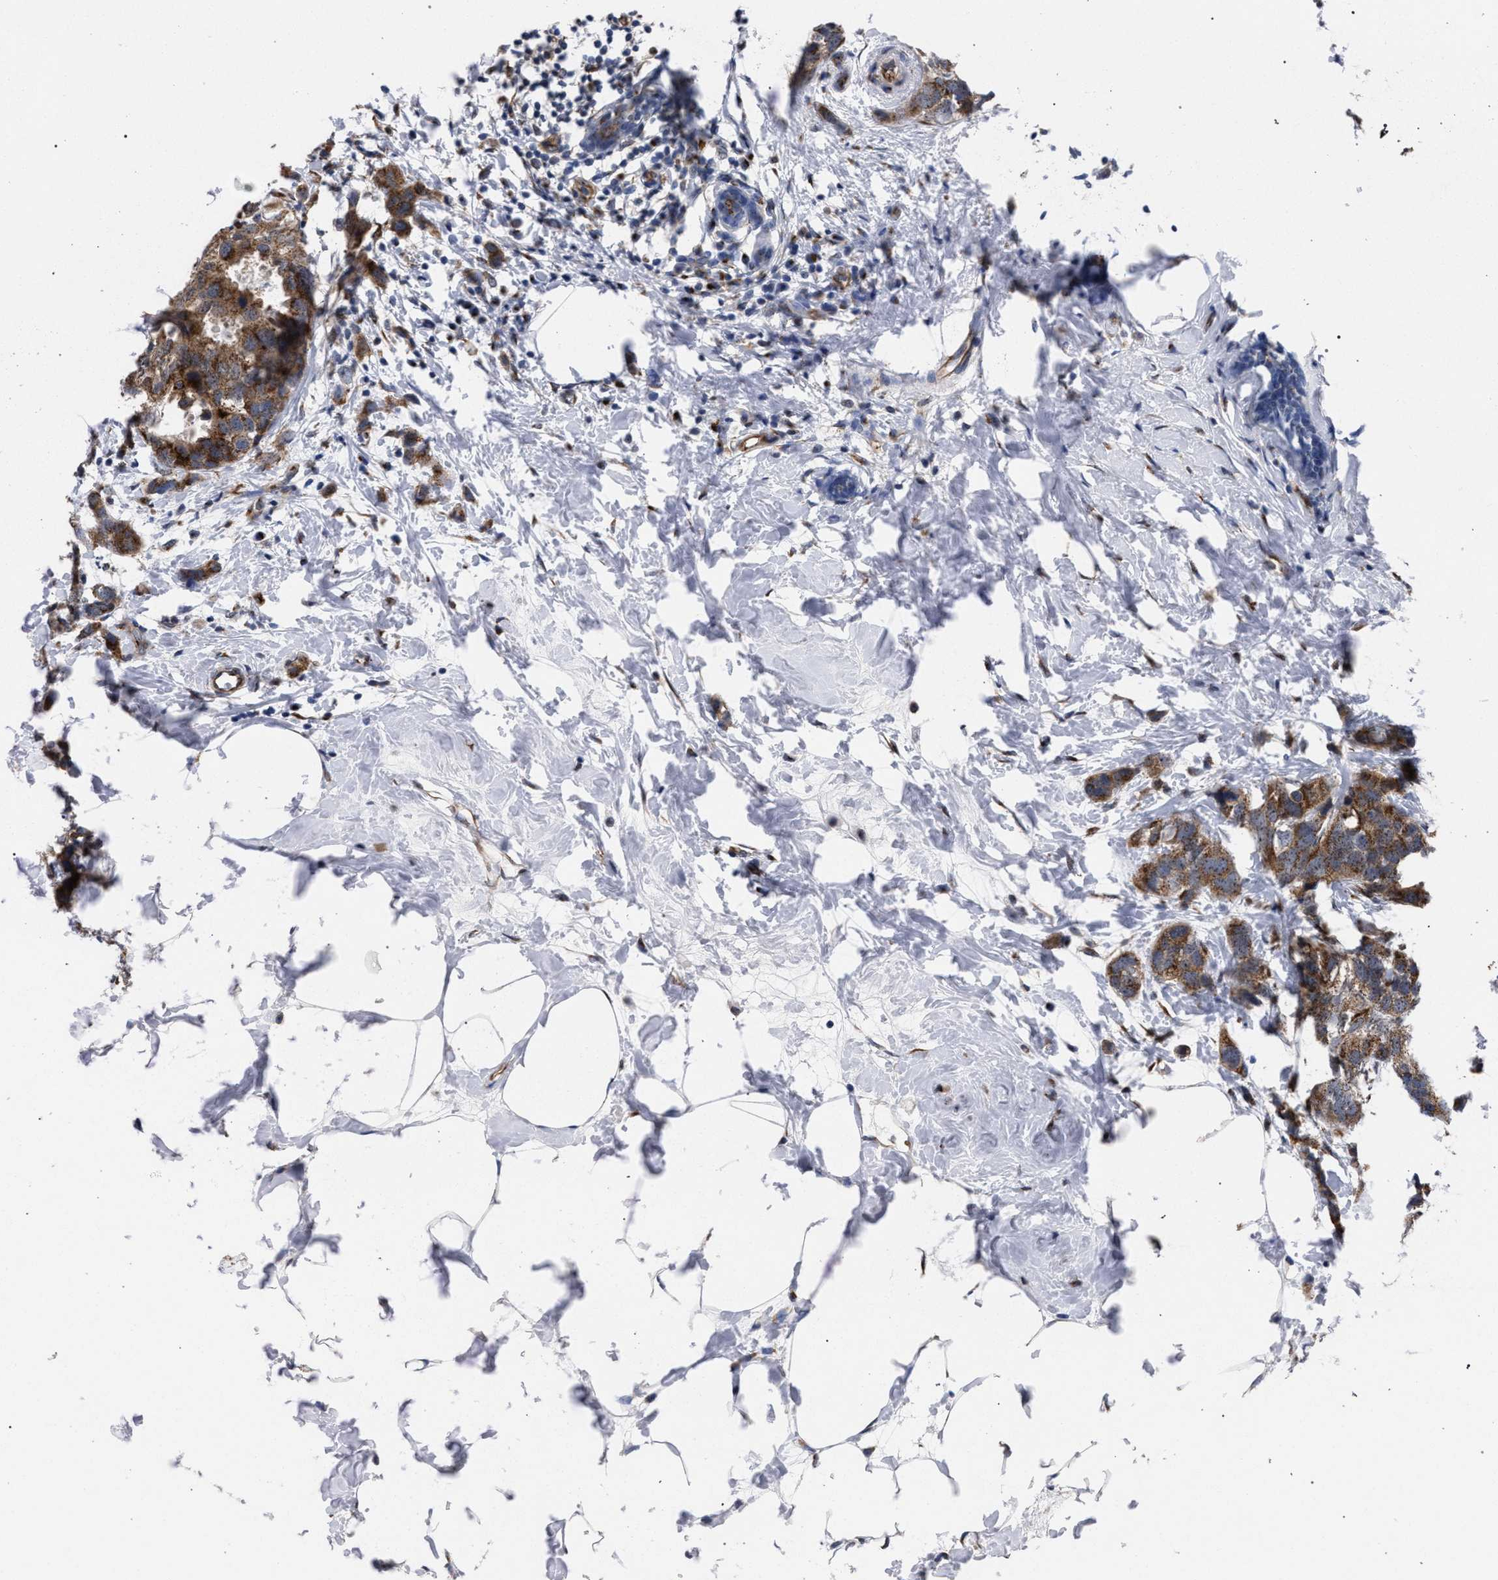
{"staining": {"intensity": "moderate", "quantity": ">75%", "location": "cytoplasmic/membranous"}, "tissue": "breast cancer", "cell_type": "Tumor cells", "image_type": "cancer", "snomed": [{"axis": "morphology", "description": "Normal tissue, NOS"}, {"axis": "morphology", "description": "Duct carcinoma"}, {"axis": "topography", "description": "Breast"}], "caption": "Breast cancer (invasive ductal carcinoma) was stained to show a protein in brown. There is medium levels of moderate cytoplasmic/membranous expression in approximately >75% of tumor cells.", "gene": "GOLGA2", "patient": {"sex": "female", "age": 50}}